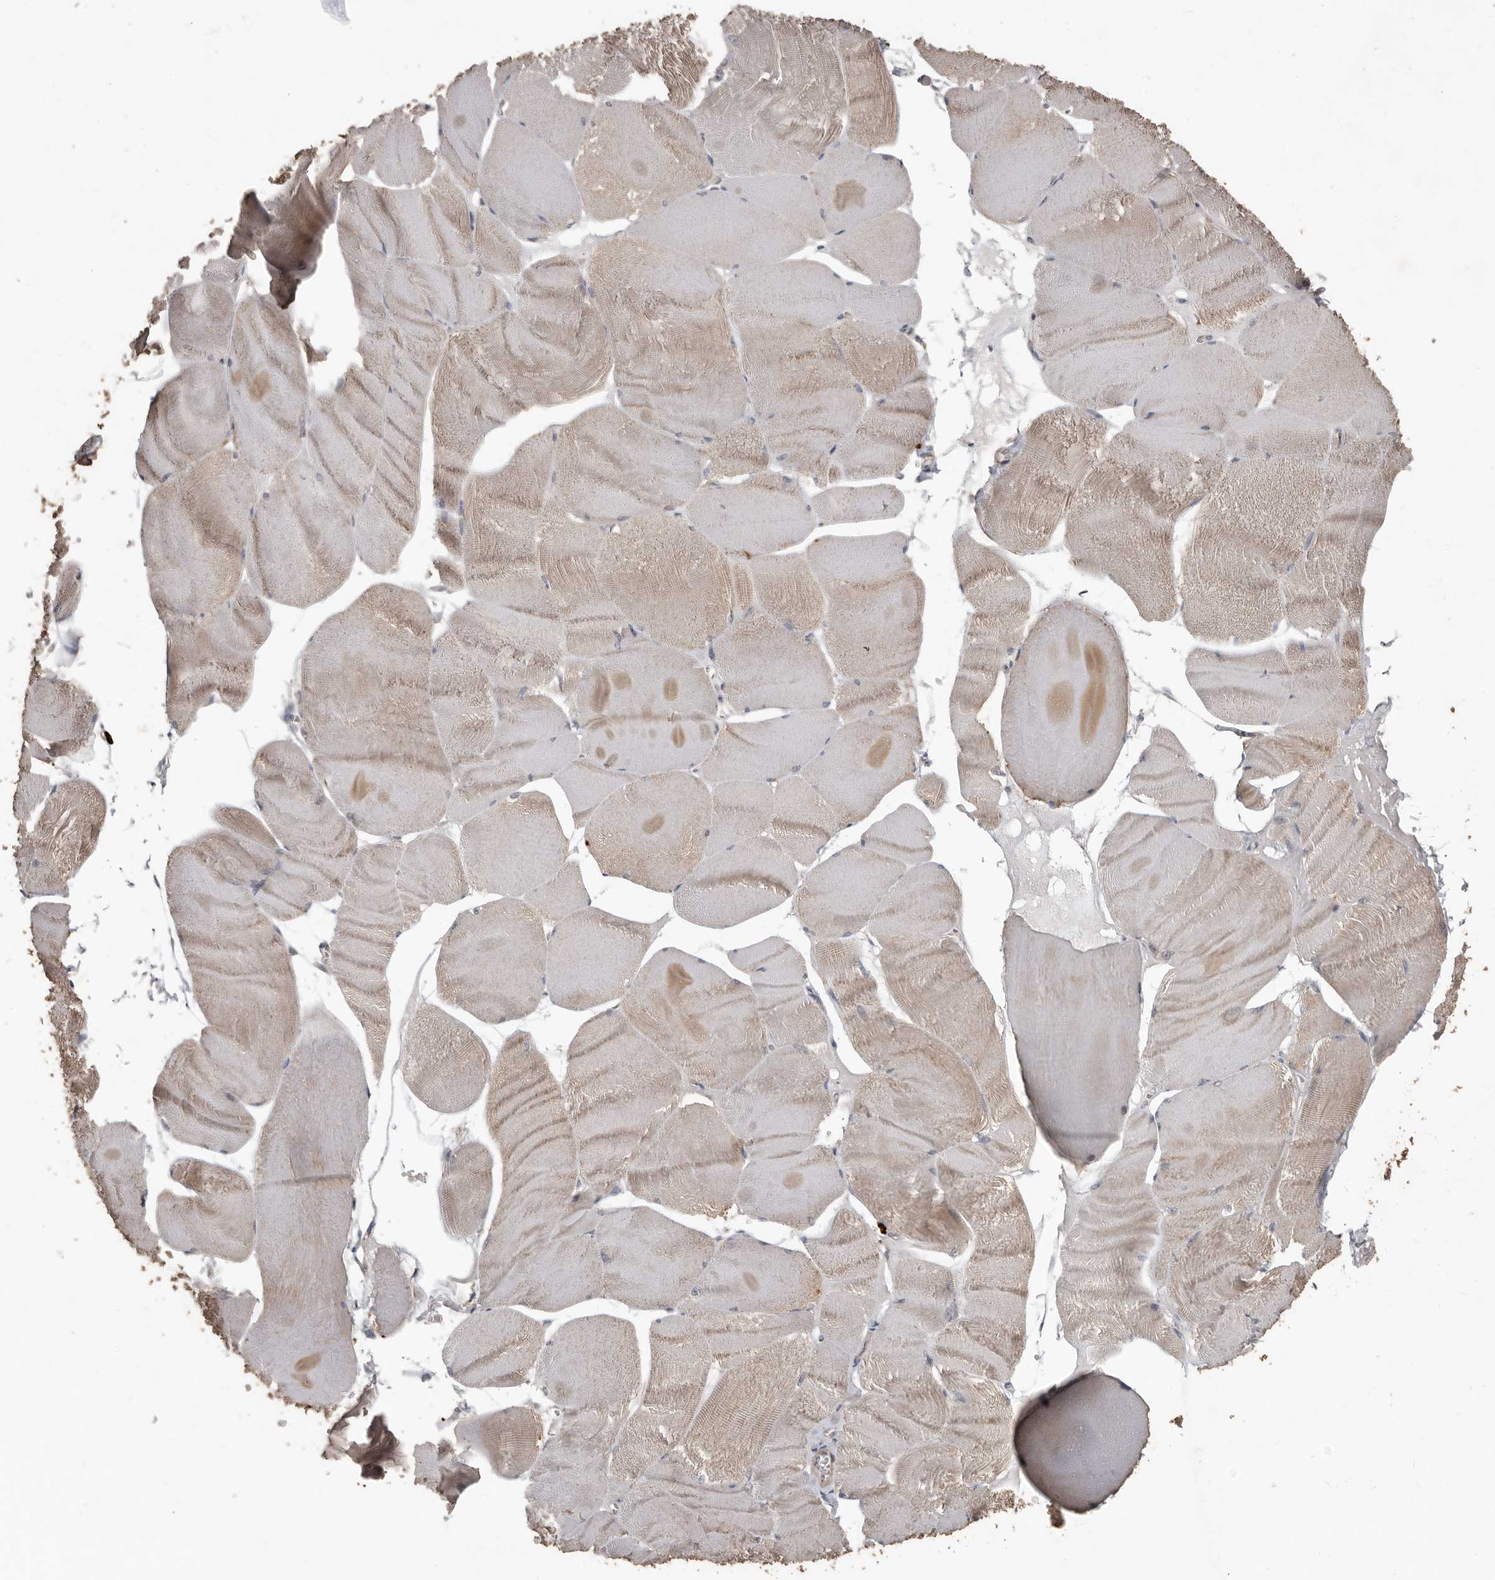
{"staining": {"intensity": "moderate", "quantity": "25%-75%", "location": "cytoplasmic/membranous"}, "tissue": "skeletal muscle", "cell_type": "Myocytes", "image_type": "normal", "snomed": [{"axis": "morphology", "description": "Normal tissue, NOS"}, {"axis": "morphology", "description": "Basal cell carcinoma"}, {"axis": "topography", "description": "Skeletal muscle"}], "caption": "Immunohistochemical staining of unremarkable human skeletal muscle shows moderate cytoplasmic/membranous protein staining in about 25%-75% of myocytes.", "gene": "BAMBI", "patient": {"sex": "female", "age": 64}}